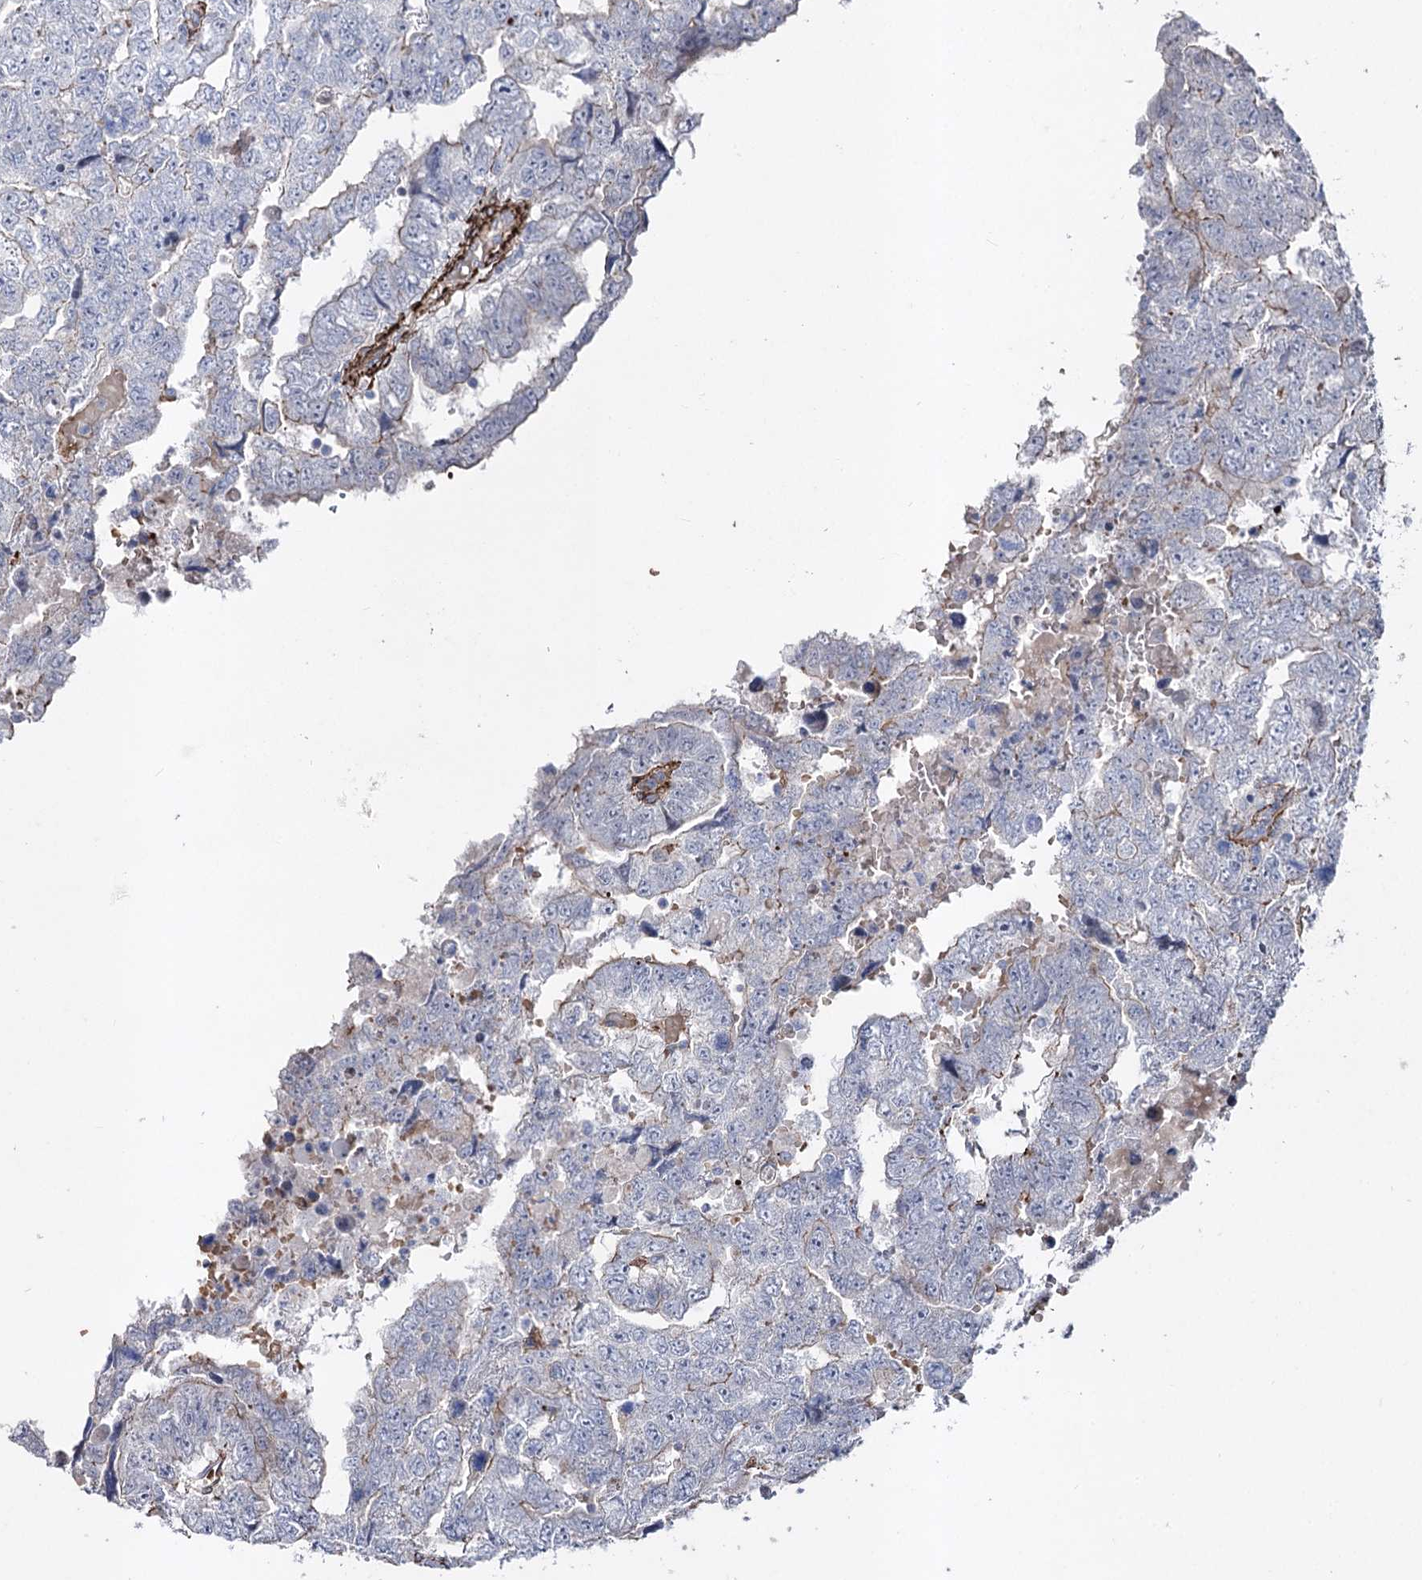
{"staining": {"intensity": "weak", "quantity": "<25%", "location": "cytoplasmic/membranous"}, "tissue": "testis cancer", "cell_type": "Tumor cells", "image_type": "cancer", "snomed": [{"axis": "morphology", "description": "Carcinoma, Embryonal, NOS"}, {"axis": "topography", "description": "Testis"}], "caption": "Micrograph shows no protein staining in tumor cells of testis cancer (embryonal carcinoma) tissue.", "gene": "ARHGAP20", "patient": {"sex": "male", "age": 36}}